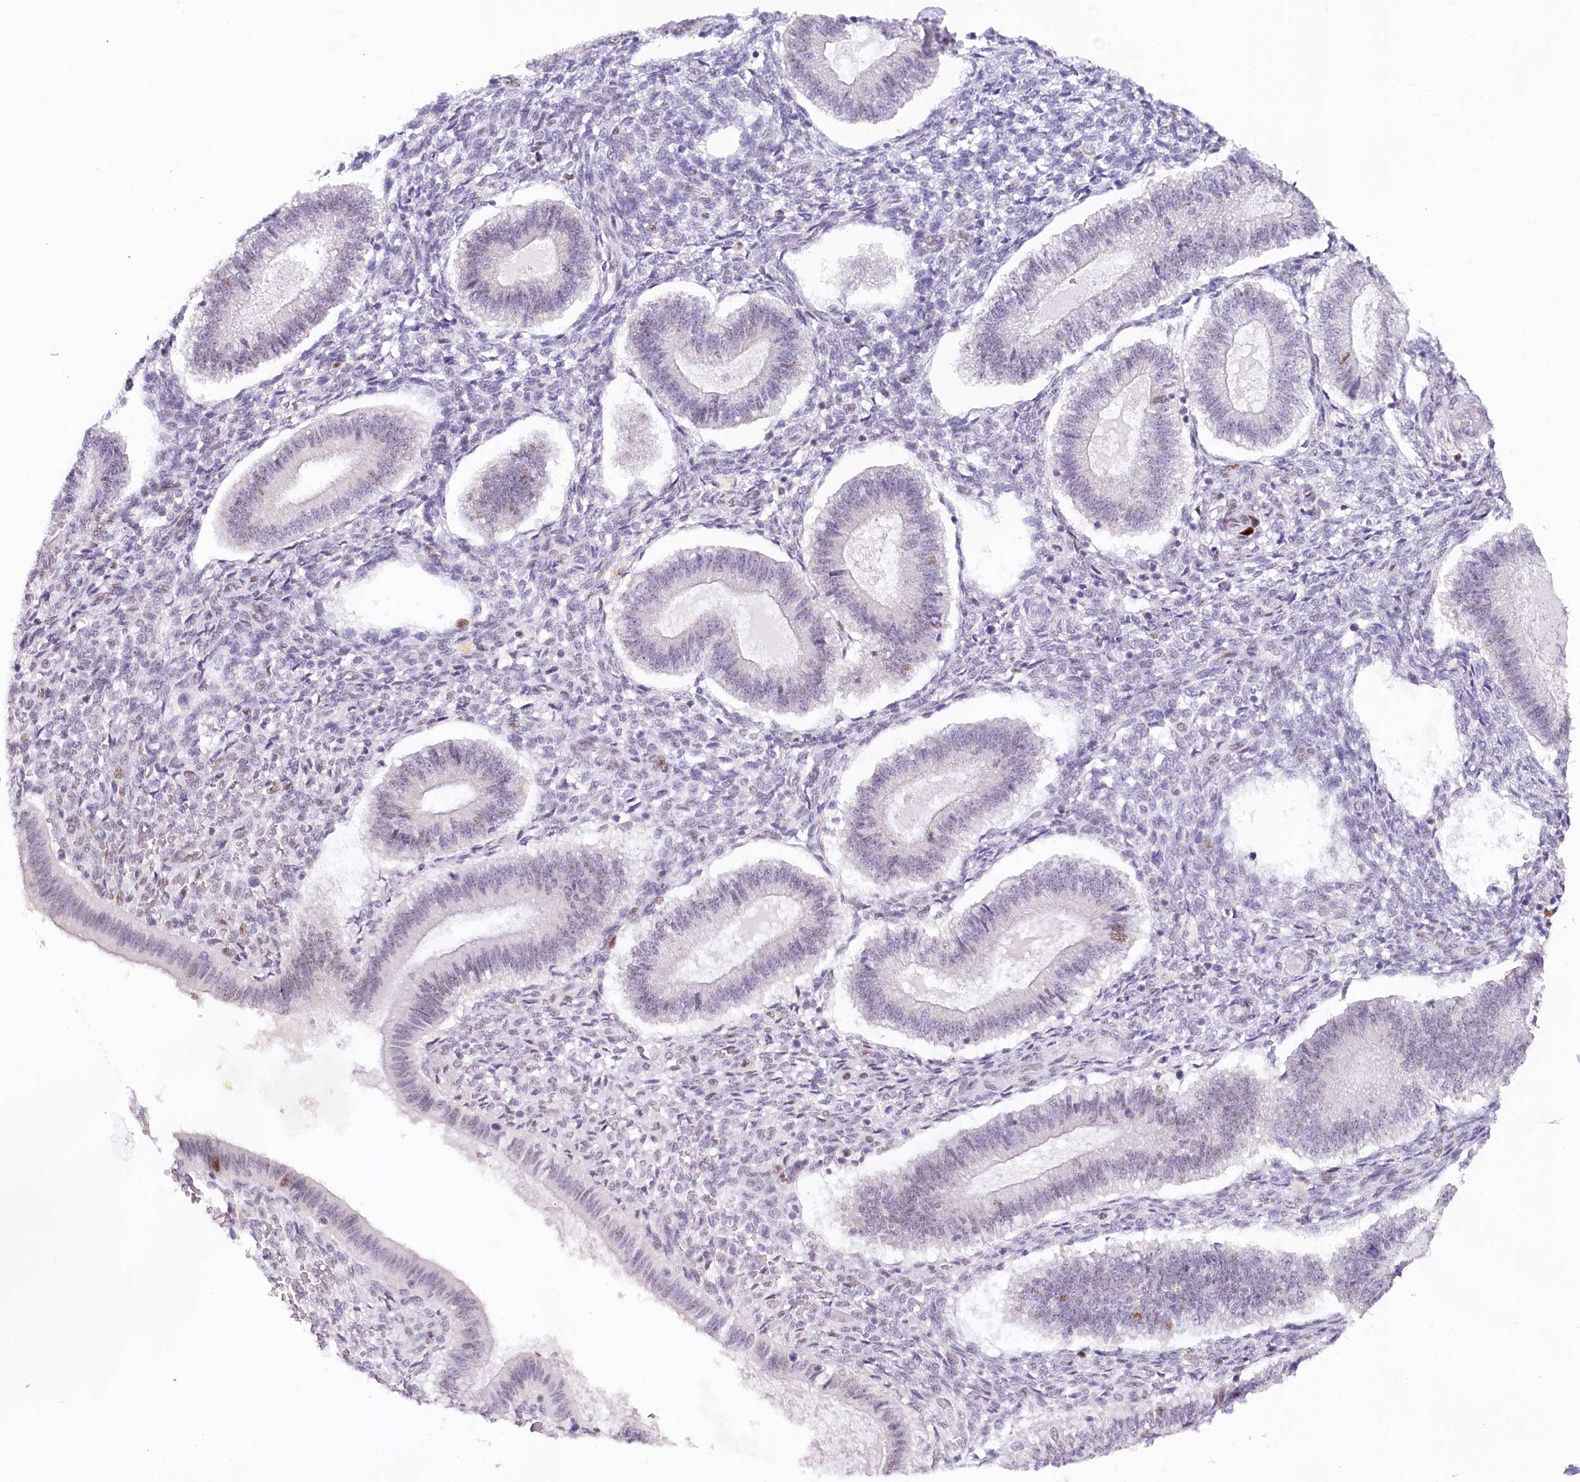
{"staining": {"intensity": "weak", "quantity": "<25%", "location": "nuclear"}, "tissue": "endometrium", "cell_type": "Cells in endometrial stroma", "image_type": "normal", "snomed": [{"axis": "morphology", "description": "Normal tissue, NOS"}, {"axis": "topography", "description": "Endometrium"}], "caption": "A photomicrograph of endometrium stained for a protein shows no brown staining in cells in endometrial stroma. (DAB (3,3'-diaminobenzidine) immunohistochemistry visualized using brightfield microscopy, high magnification).", "gene": "TP53", "patient": {"sex": "female", "age": 25}}